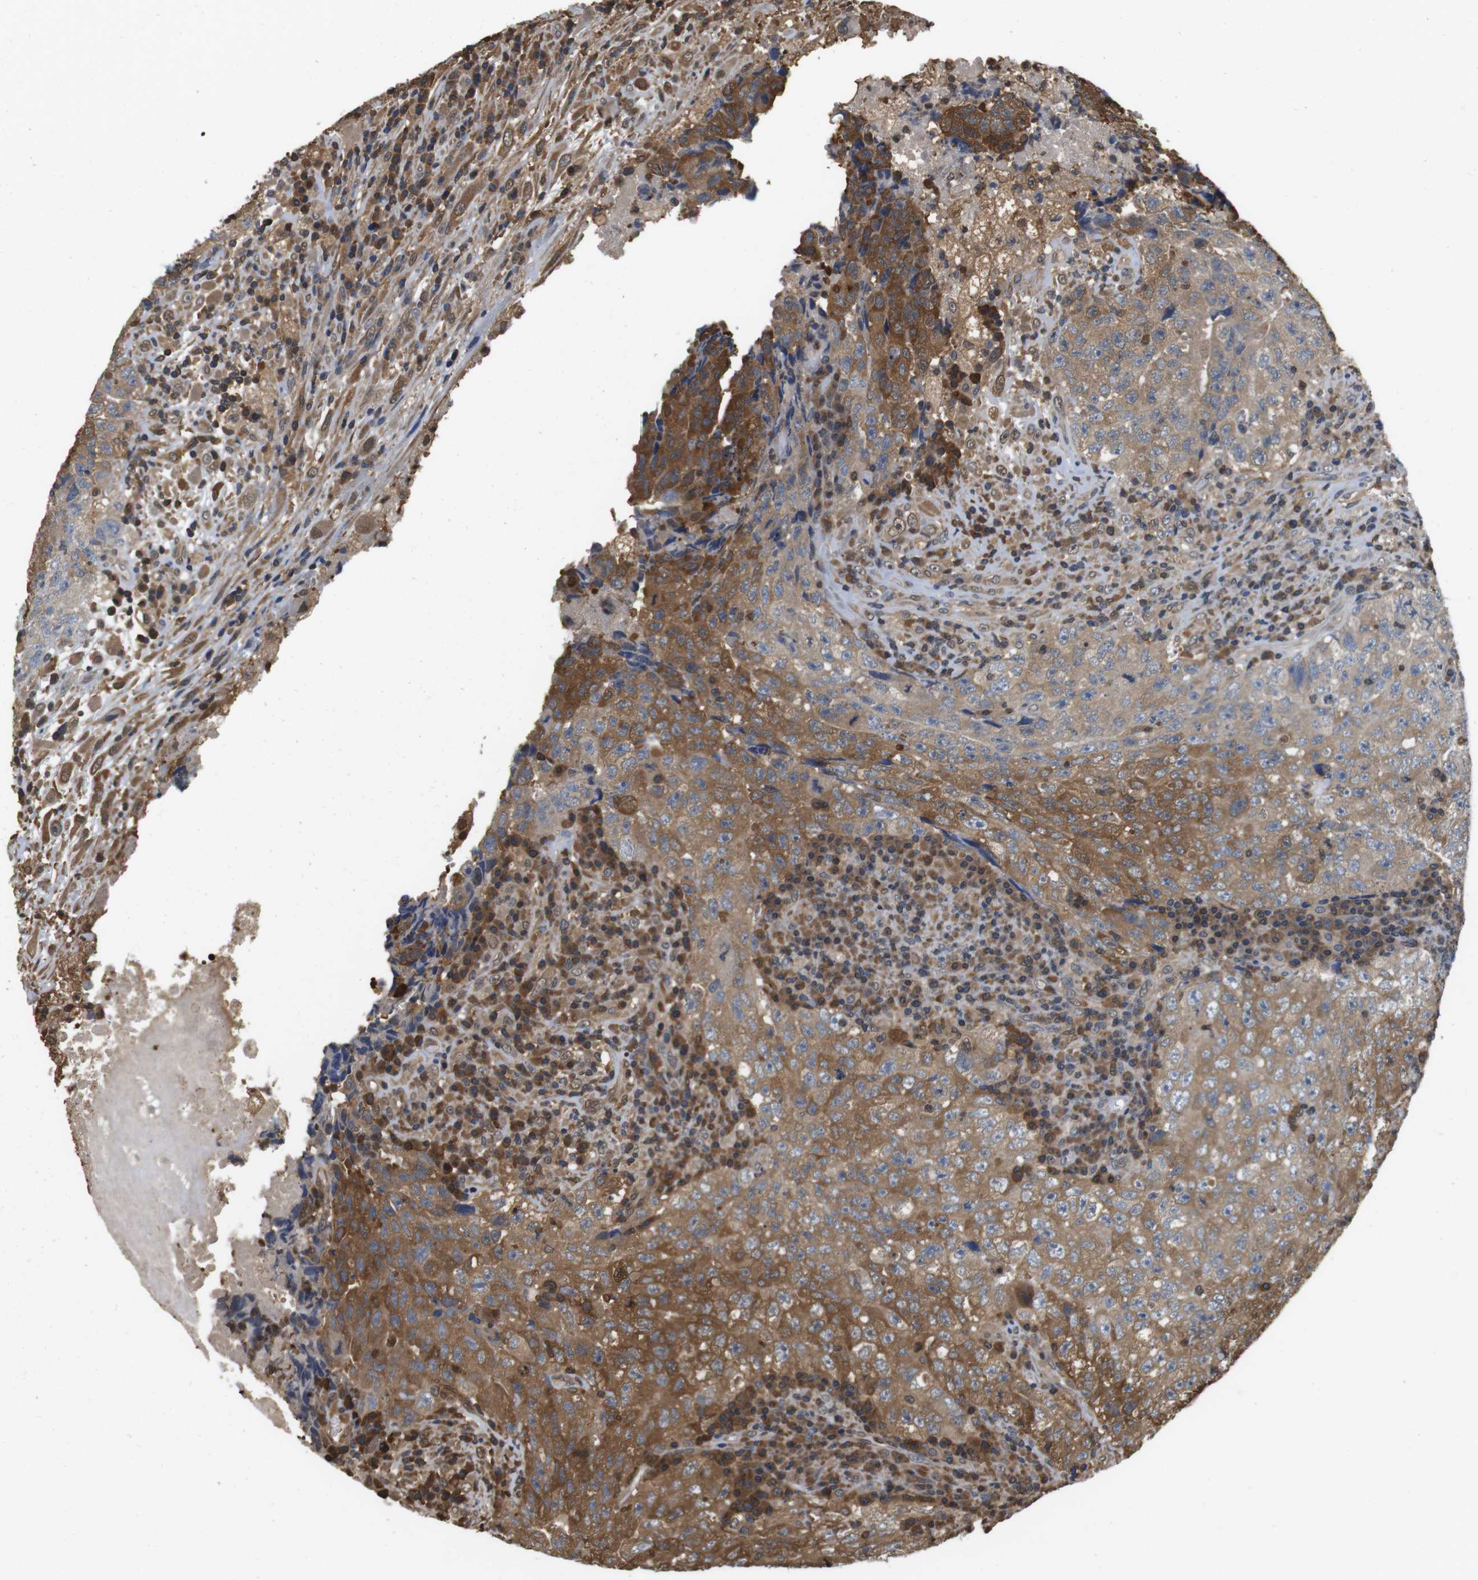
{"staining": {"intensity": "moderate", "quantity": ">75%", "location": "cytoplasmic/membranous,nuclear"}, "tissue": "testis cancer", "cell_type": "Tumor cells", "image_type": "cancer", "snomed": [{"axis": "morphology", "description": "Necrosis, NOS"}, {"axis": "morphology", "description": "Carcinoma, Embryonal, NOS"}, {"axis": "topography", "description": "Testis"}], "caption": "About >75% of tumor cells in testis cancer (embryonal carcinoma) demonstrate moderate cytoplasmic/membranous and nuclear protein positivity as visualized by brown immunohistochemical staining.", "gene": "LDHA", "patient": {"sex": "male", "age": 19}}